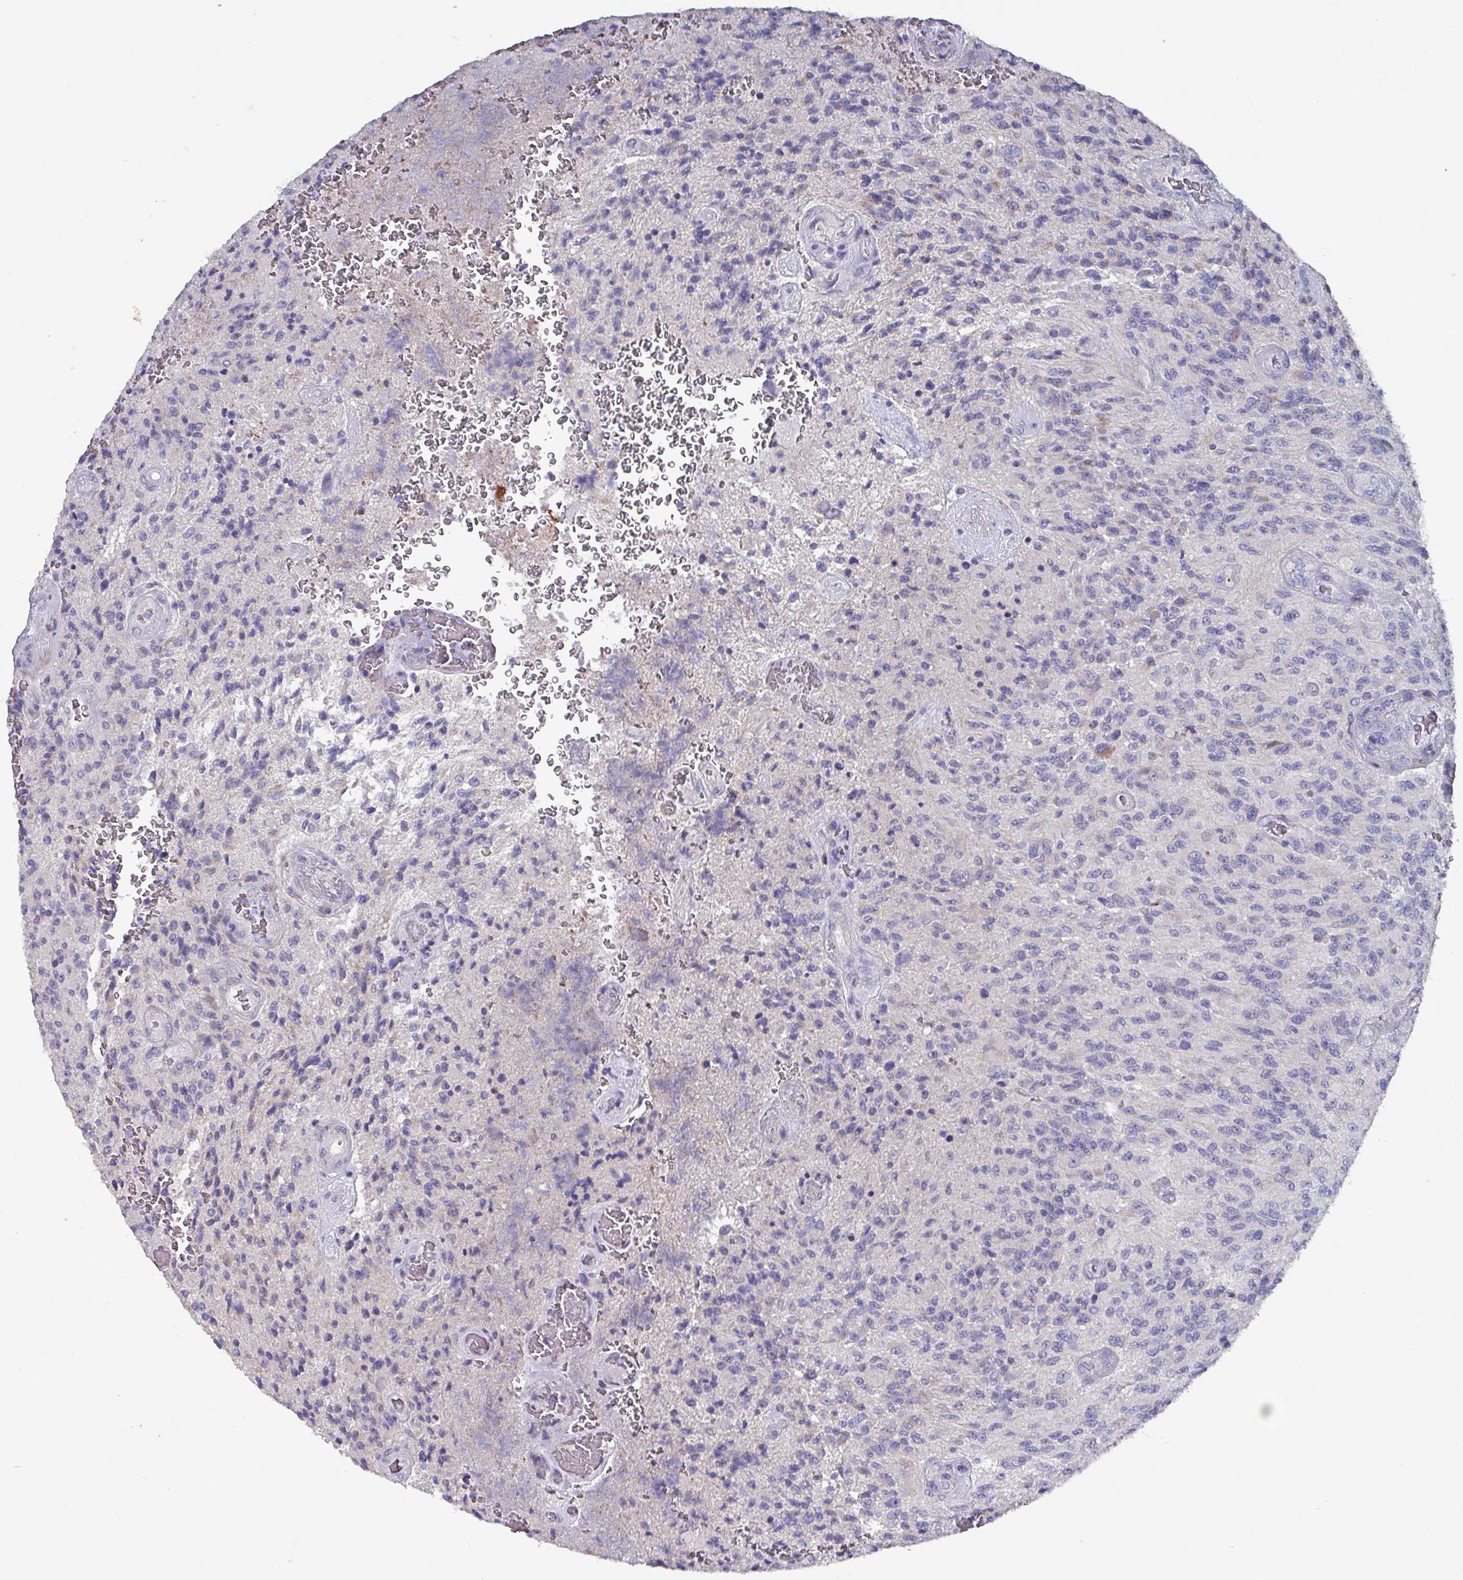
{"staining": {"intensity": "negative", "quantity": "none", "location": "none"}, "tissue": "glioma", "cell_type": "Tumor cells", "image_type": "cancer", "snomed": [{"axis": "morphology", "description": "Normal tissue, NOS"}, {"axis": "morphology", "description": "Glioma, malignant, High grade"}, {"axis": "topography", "description": "Cerebral cortex"}], "caption": "Glioma stained for a protein using immunohistochemistry (IHC) reveals no expression tumor cells.", "gene": "DRD5", "patient": {"sex": "male", "age": 56}}